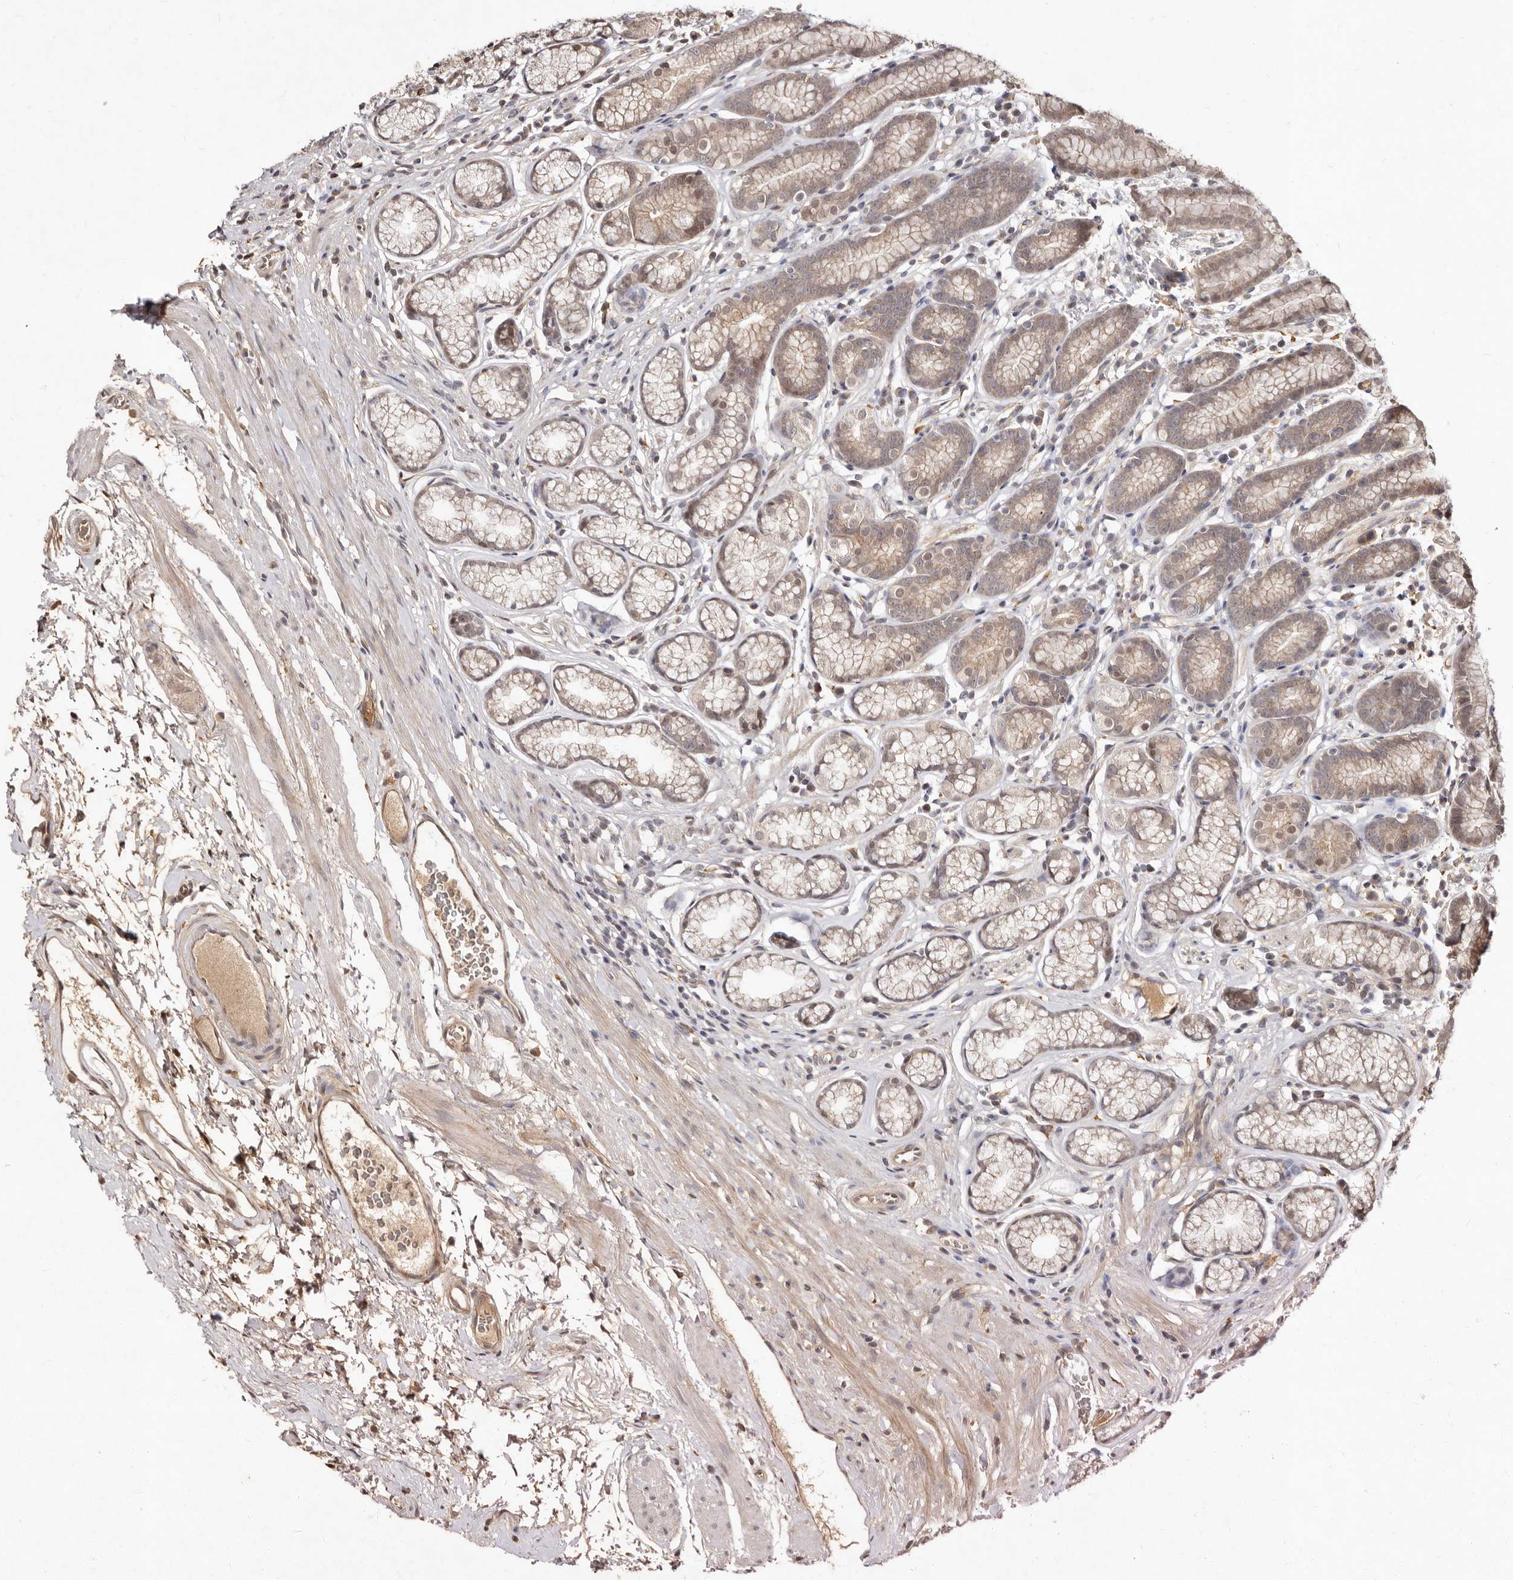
{"staining": {"intensity": "weak", "quantity": ">75%", "location": "cytoplasmic/membranous,nuclear"}, "tissue": "stomach", "cell_type": "Glandular cells", "image_type": "normal", "snomed": [{"axis": "morphology", "description": "Normal tissue, NOS"}, {"axis": "topography", "description": "Stomach"}], "caption": "Immunohistochemical staining of benign stomach reveals low levels of weak cytoplasmic/membranous,nuclear staining in approximately >75% of glandular cells. The protein is stained brown, and the nuclei are stained in blue (DAB (3,3'-diaminobenzidine) IHC with brightfield microscopy, high magnification).", "gene": "LCORL", "patient": {"sex": "male", "age": 42}}